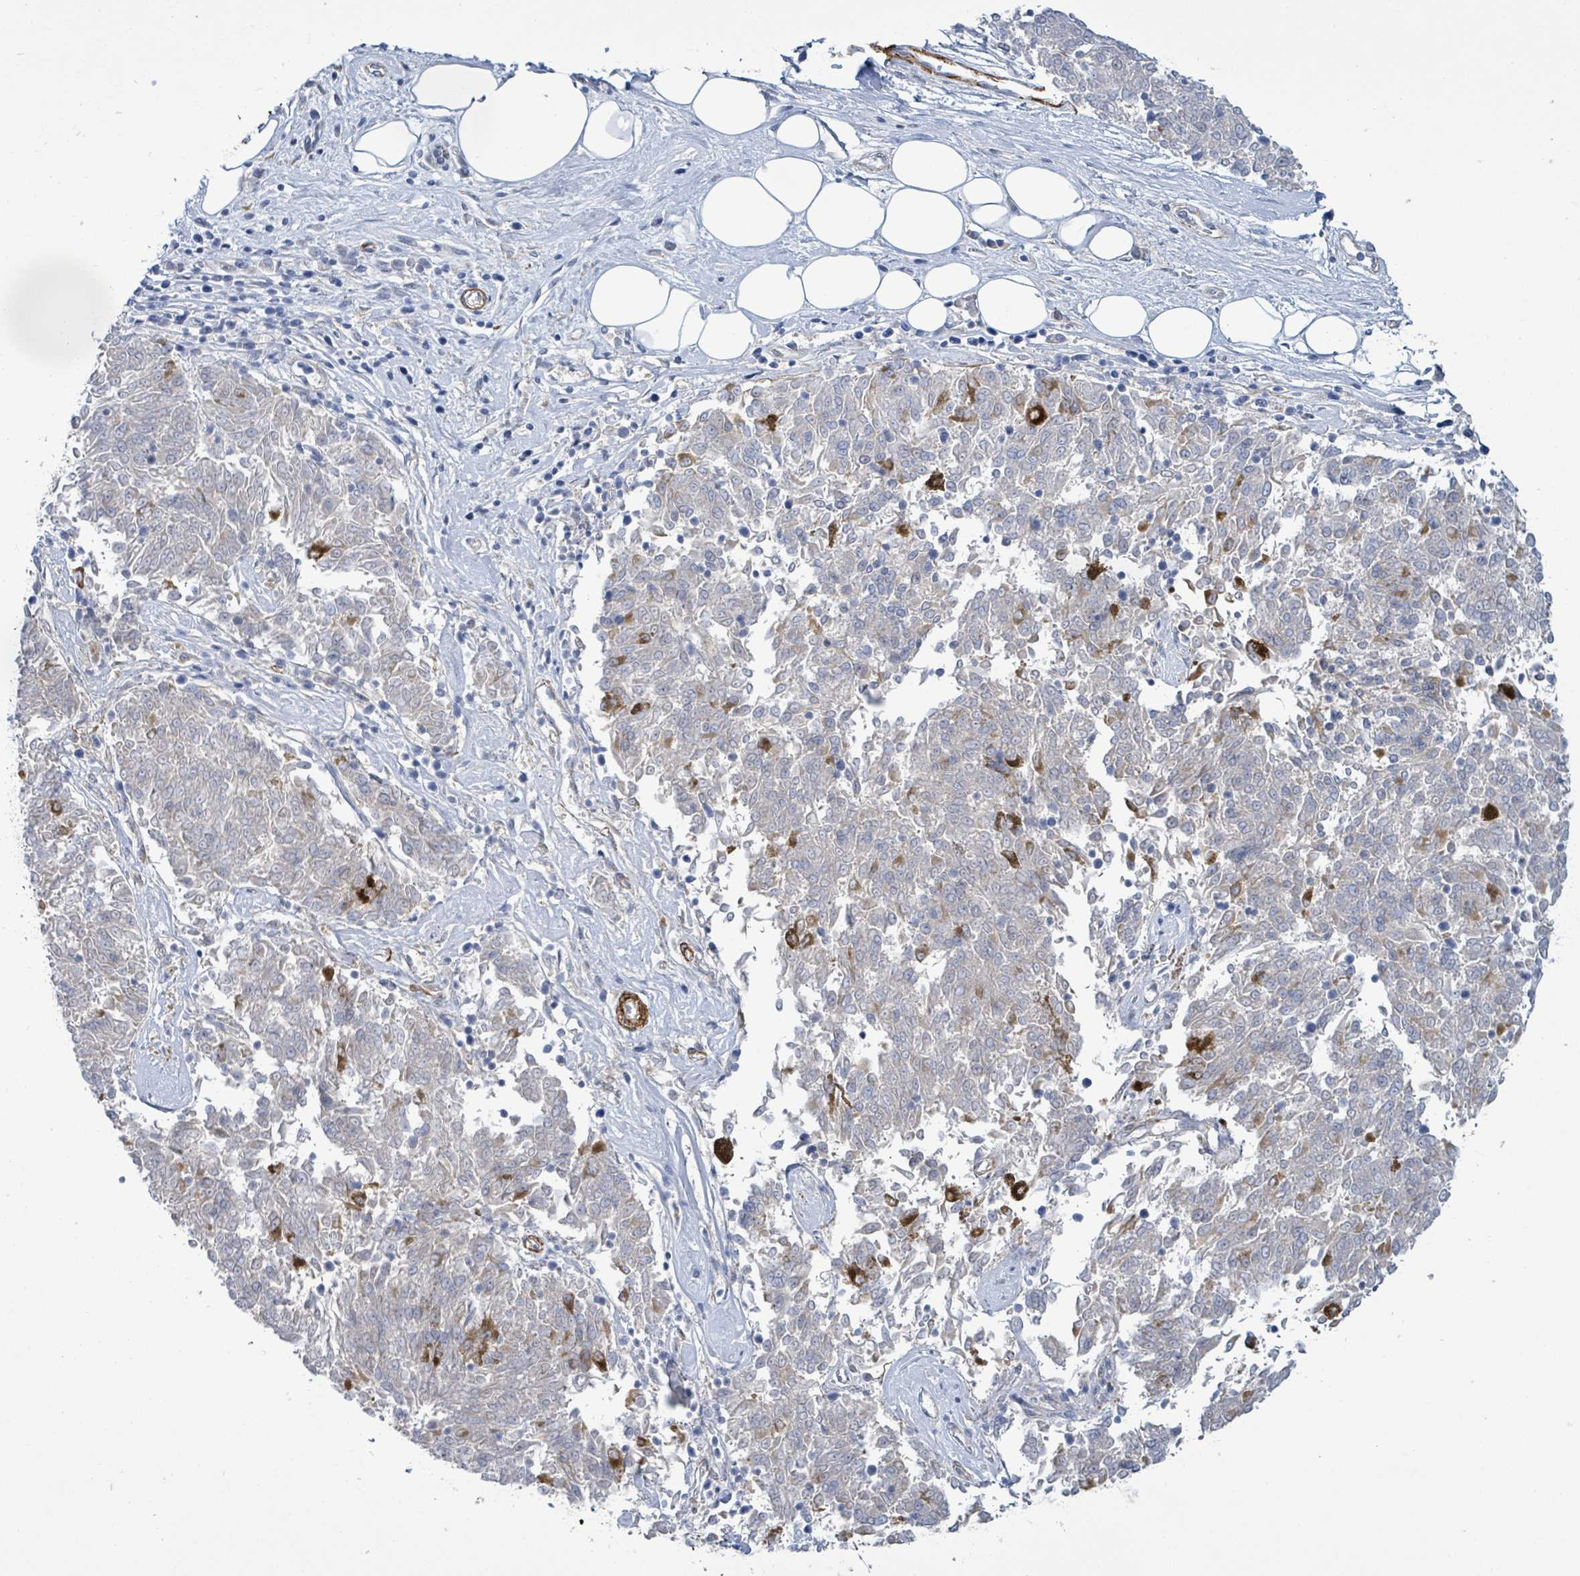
{"staining": {"intensity": "negative", "quantity": "none", "location": "none"}, "tissue": "melanoma", "cell_type": "Tumor cells", "image_type": "cancer", "snomed": [{"axis": "morphology", "description": "Malignant melanoma, NOS"}, {"axis": "topography", "description": "Skin"}], "caption": "Protein analysis of melanoma displays no significant positivity in tumor cells. The staining was performed using DAB to visualize the protein expression in brown, while the nuclei were stained in blue with hematoxylin (Magnification: 20x).", "gene": "DMRTC1B", "patient": {"sex": "female", "age": 72}}